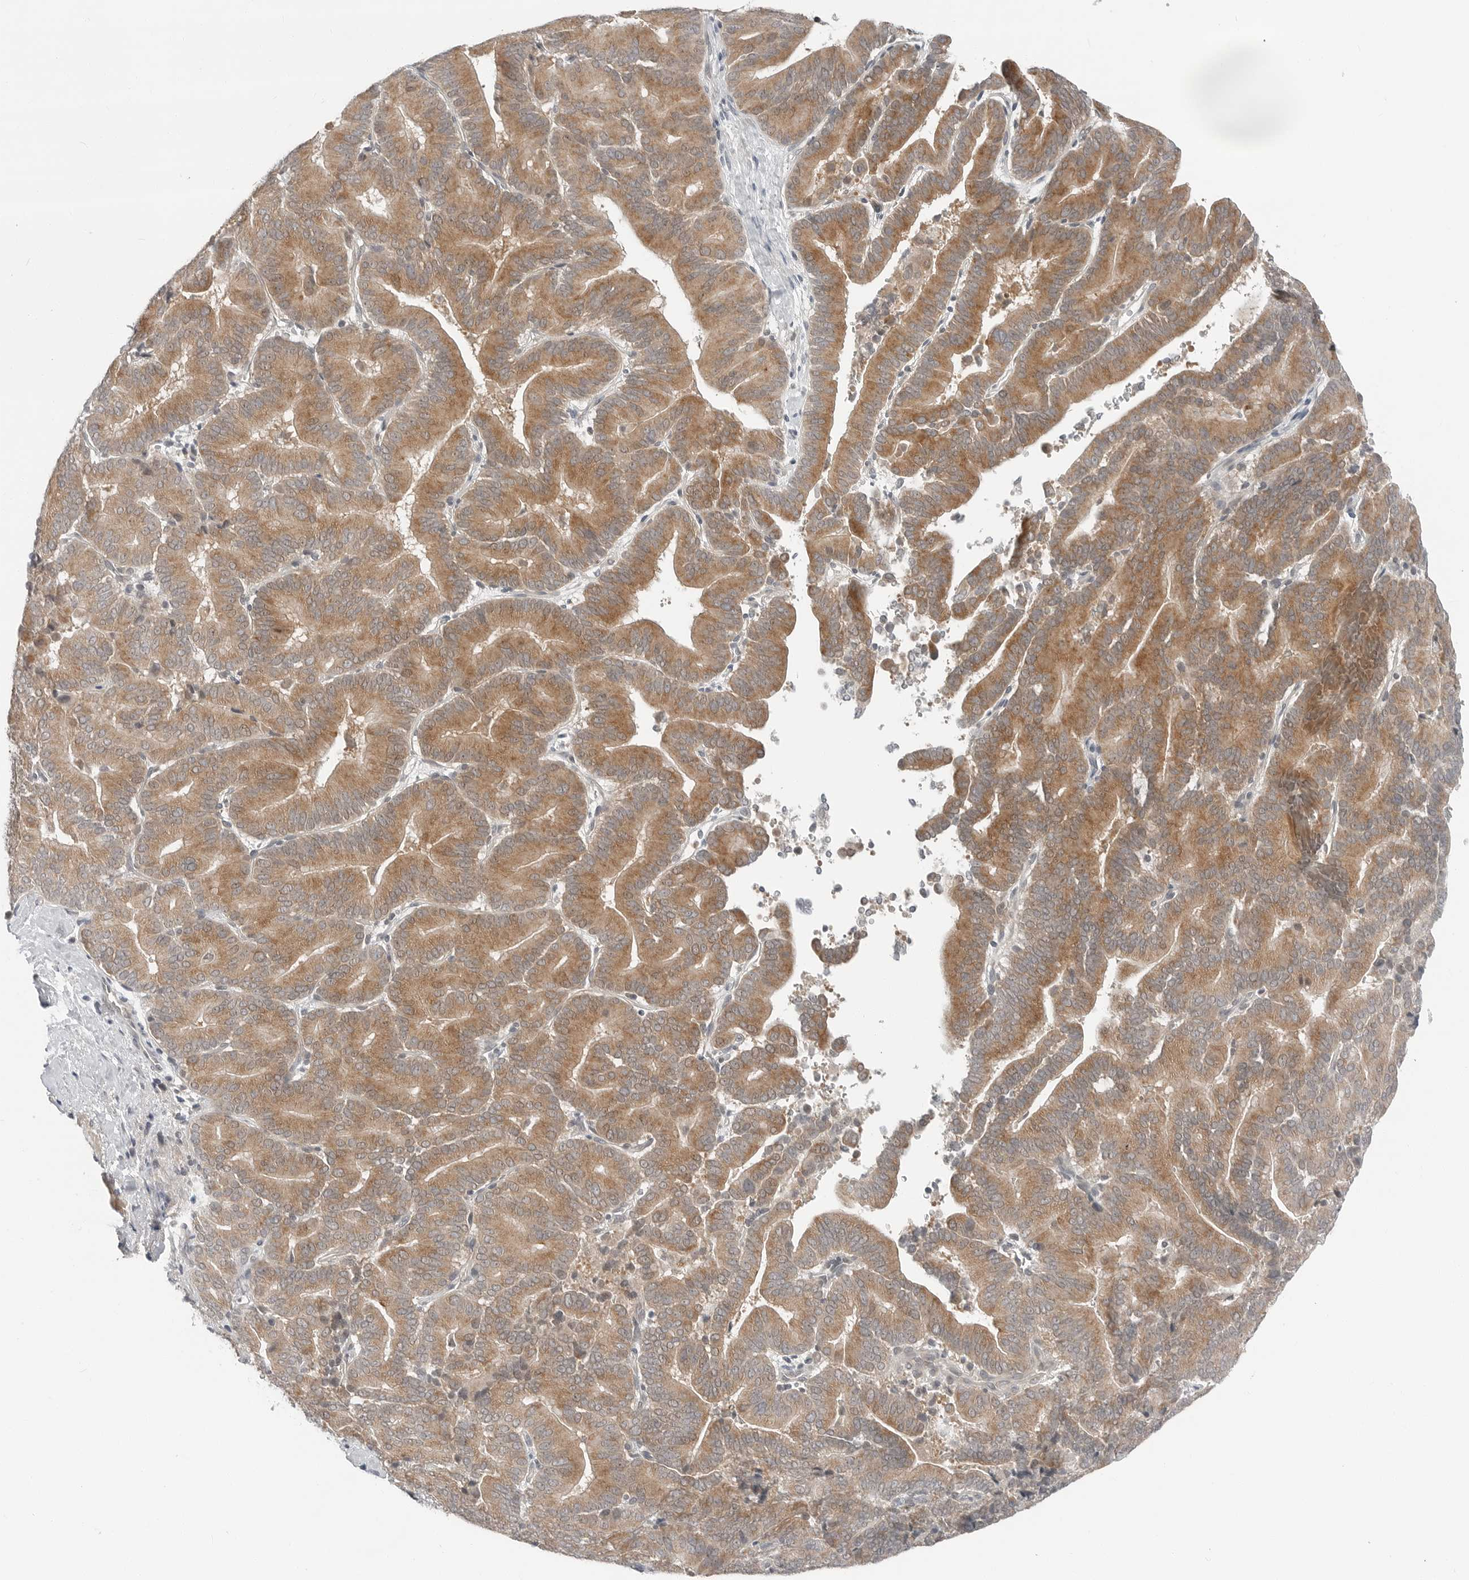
{"staining": {"intensity": "moderate", "quantity": ">75%", "location": "cytoplasmic/membranous"}, "tissue": "liver cancer", "cell_type": "Tumor cells", "image_type": "cancer", "snomed": [{"axis": "morphology", "description": "Cholangiocarcinoma"}, {"axis": "topography", "description": "Liver"}], "caption": "Tumor cells exhibit moderate cytoplasmic/membranous staining in about >75% of cells in liver cholangiocarcinoma.", "gene": "FCRLB", "patient": {"sex": "female", "age": 75}}